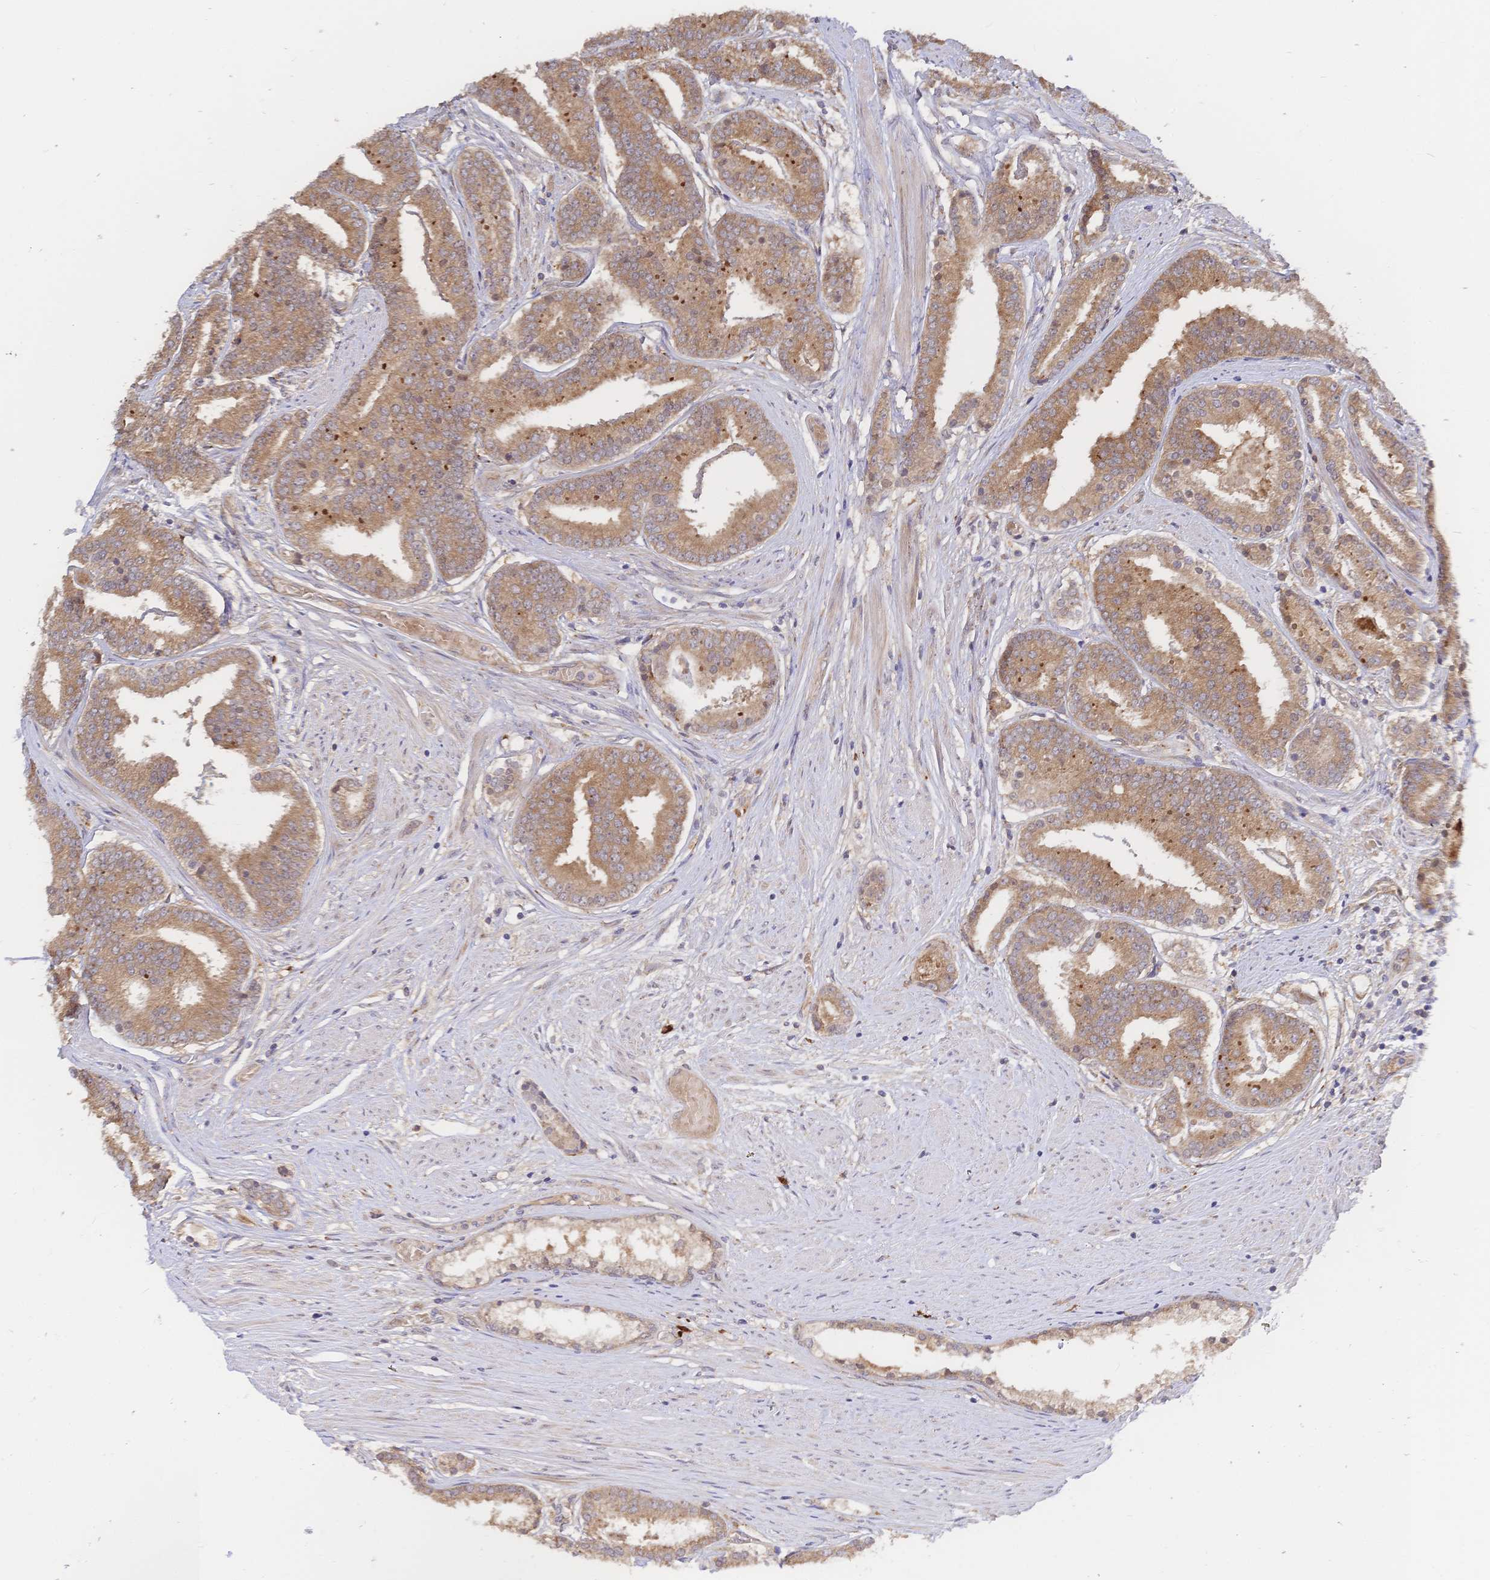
{"staining": {"intensity": "moderate", "quantity": ">75%", "location": "cytoplasmic/membranous"}, "tissue": "prostate cancer", "cell_type": "Tumor cells", "image_type": "cancer", "snomed": [{"axis": "morphology", "description": "Adenocarcinoma, High grade"}, {"axis": "topography", "description": "Prostate"}], "caption": "Immunohistochemistry of human prostate high-grade adenocarcinoma exhibits medium levels of moderate cytoplasmic/membranous expression in about >75% of tumor cells.", "gene": "LMO4", "patient": {"sex": "male", "age": 63}}